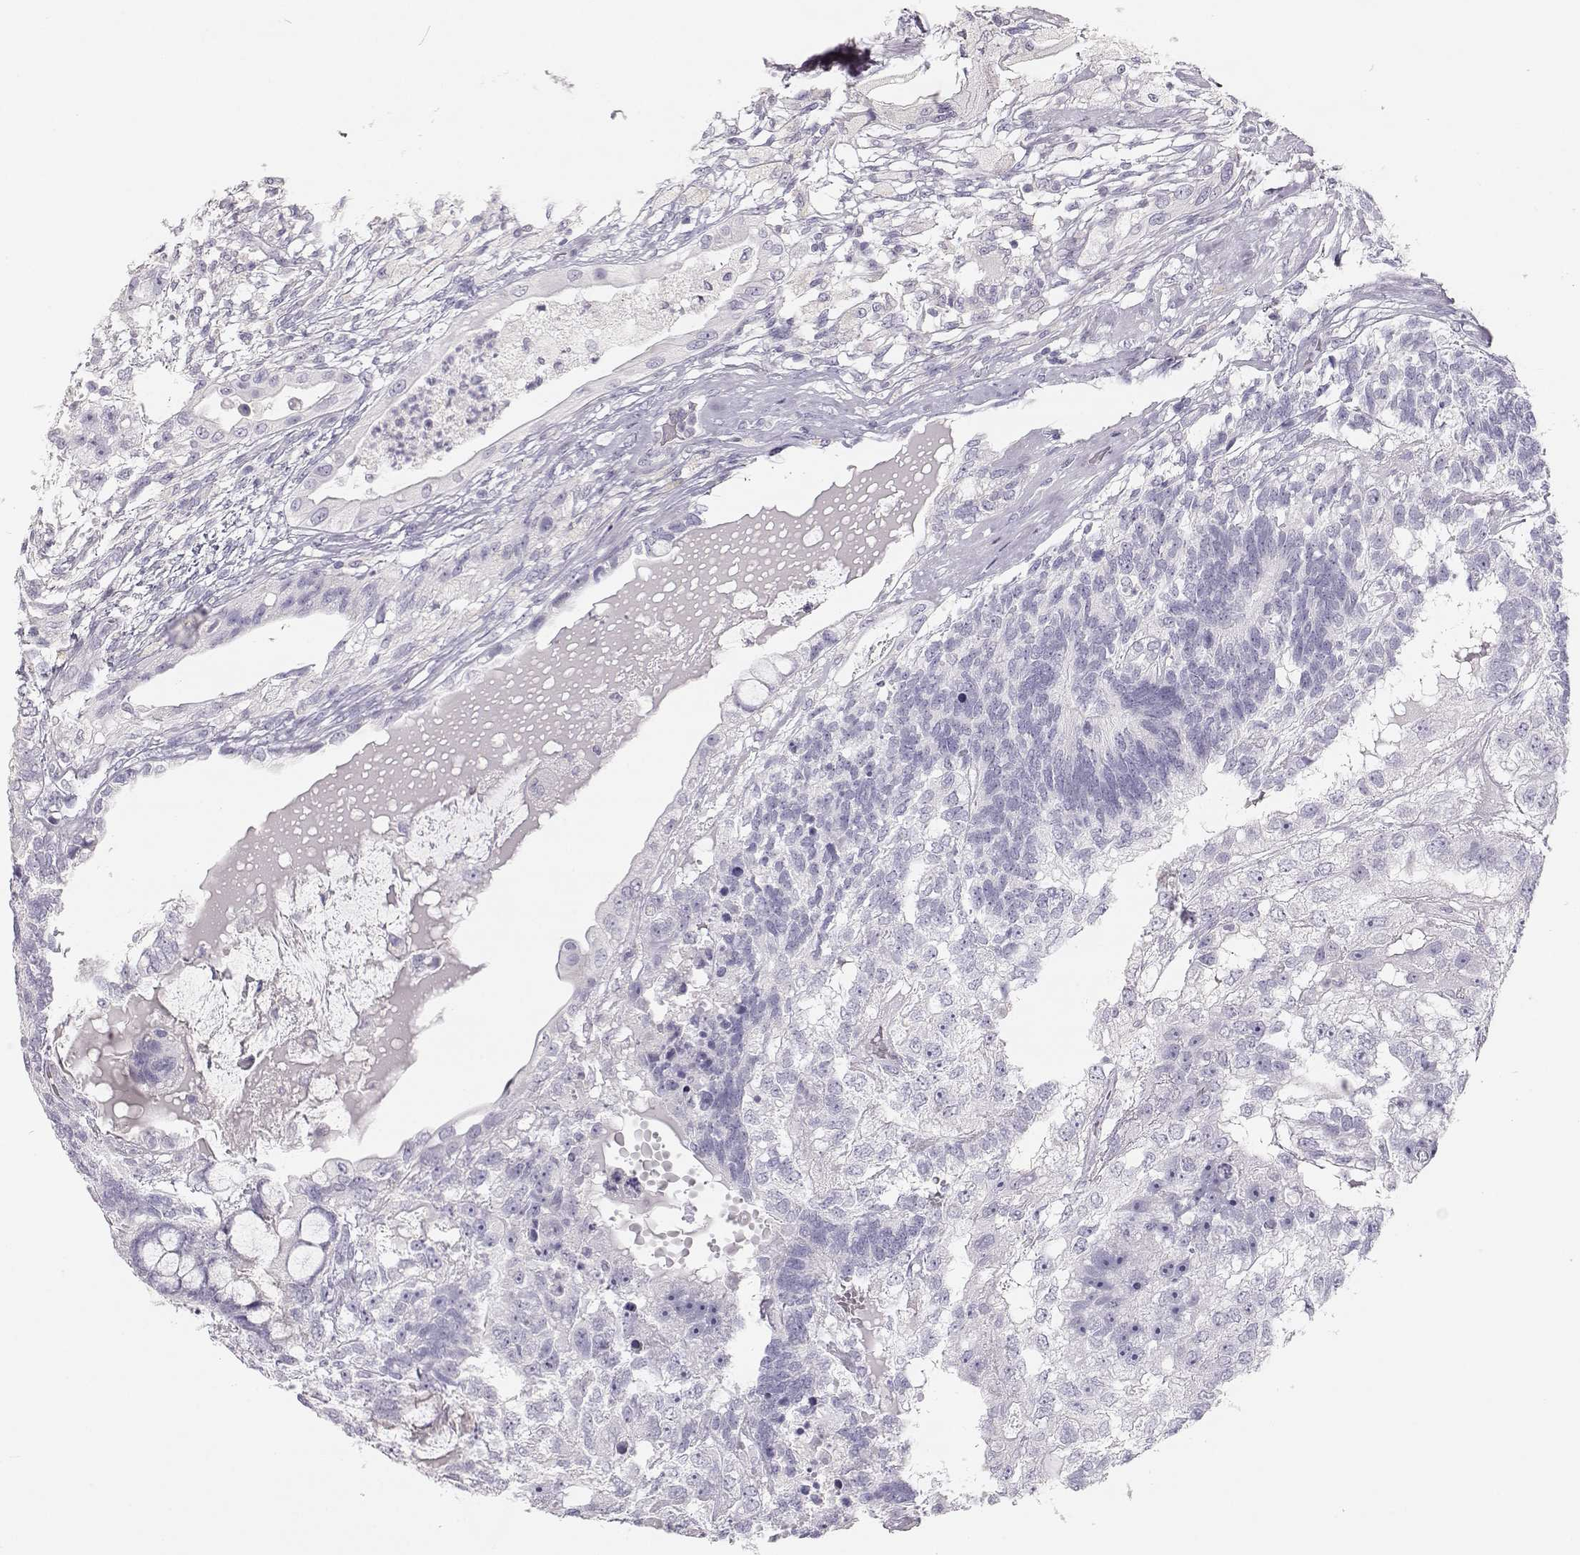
{"staining": {"intensity": "negative", "quantity": "none", "location": "none"}, "tissue": "testis cancer", "cell_type": "Tumor cells", "image_type": "cancer", "snomed": [{"axis": "morphology", "description": "Seminoma, NOS"}, {"axis": "morphology", "description": "Carcinoma, Embryonal, NOS"}, {"axis": "topography", "description": "Testis"}], "caption": "The photomicrograph reveals no staining of tumor cells in testis cancer. (DAB immunohistochemistry with hematoxylin counter stain).", "gene": "LEPR", "patient": {"sex": "male", "age": 41}}